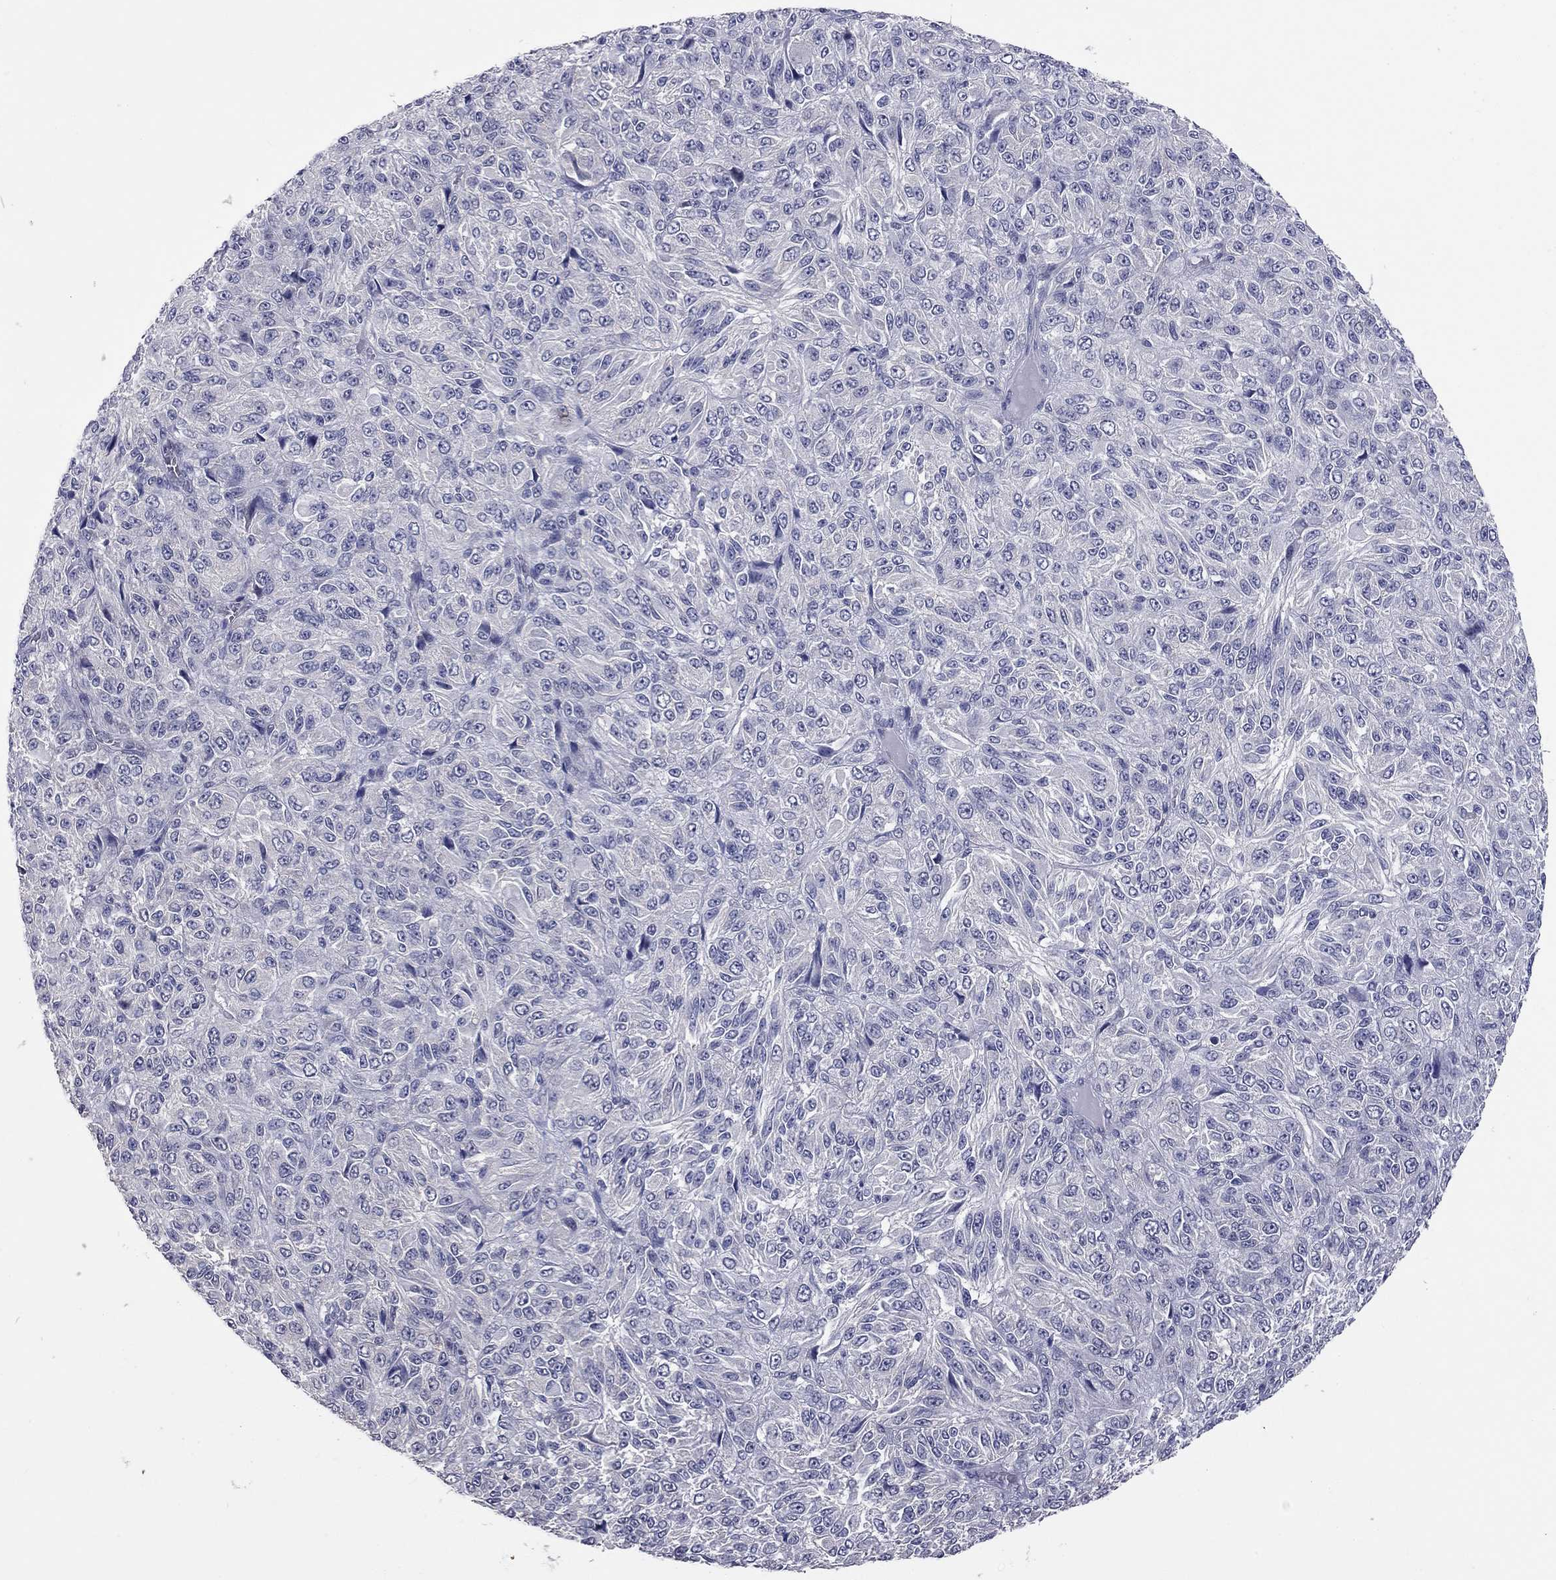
{"staining": {"intensity": "negative", "quantity": "none", "location": "none"}, "tissue": "melanoma", "cell_type": "Tumor cells", "image_type": "cancer", "snomed": [{"axis": "morphology", "description": "Malignant melanoma, Metastatic site"}, {"axis": "topography", "description": "Brain"}], "caption": "Immunohistochemistry (IHC) of malignant melanoma (metastatic site) exhibits no expression in tumor cells. (Brightfield microscopy of DAB (3,3'-diaminobenzidine) immunohistochemistry at high magnification).", "gene": "SHOC2", "patient": {"sex": "female", "age": 56}}